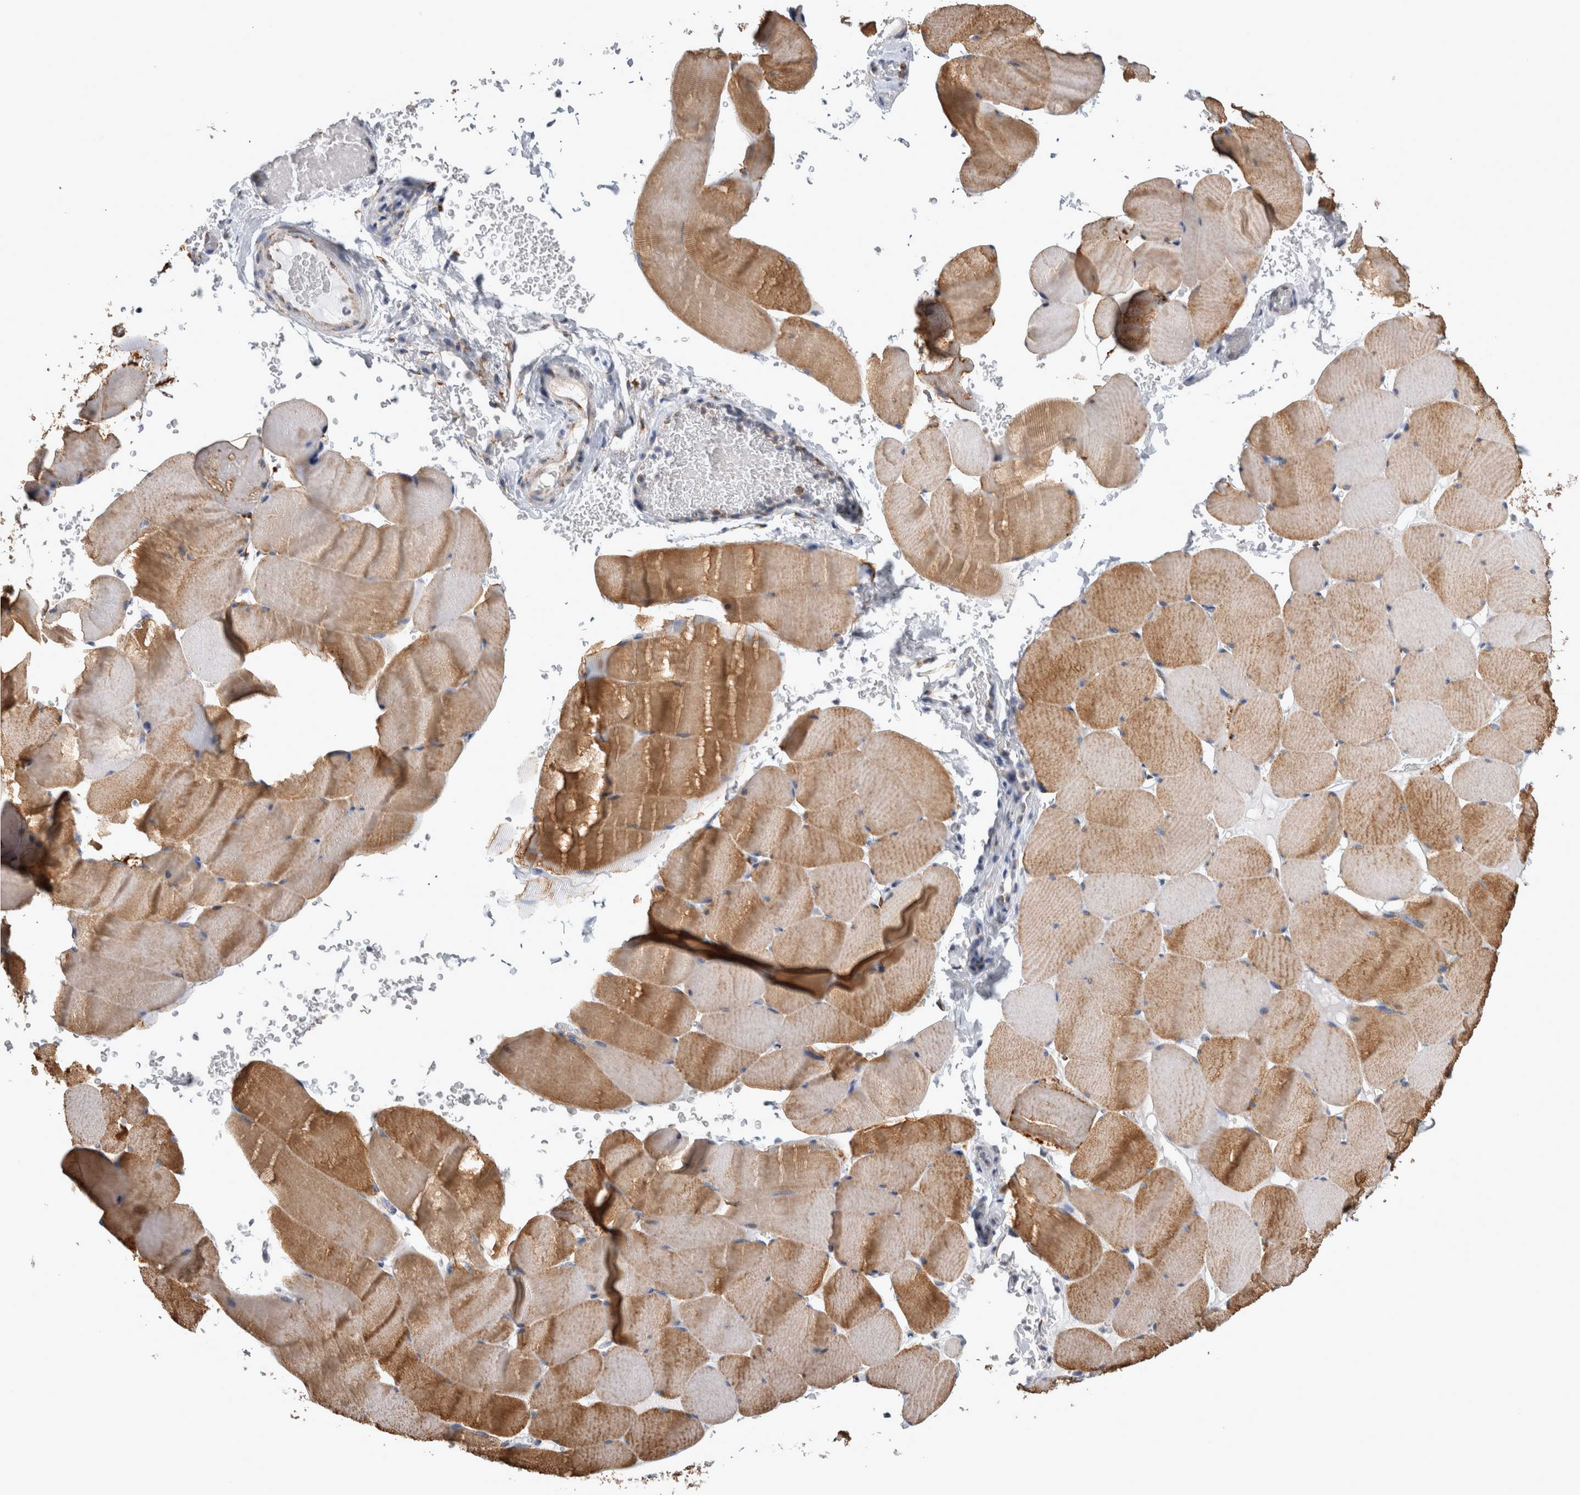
{"staining": {"intensity": "moderate", "quantity": ">75%", "location": "cytoplasmic/membranous"}, "tissue": "skeletal muscle", "cell_type": "Myocytes", "image_type": "normal", "snomed": [{"axis": "morphology", "description": "Normal tissue, NOS"}, {"axis": "topography", "description": "Skeletal muscle"}], "caption": "Skeletal muscle stained for a protein displays moderate cytoplasmic/membranous positivity in myocytes. (DAB IHC, brown staining for protein, blue staining for nuclei).", "gene": "FHIP2B", "patient": {"sex": "male", "age": 62}}